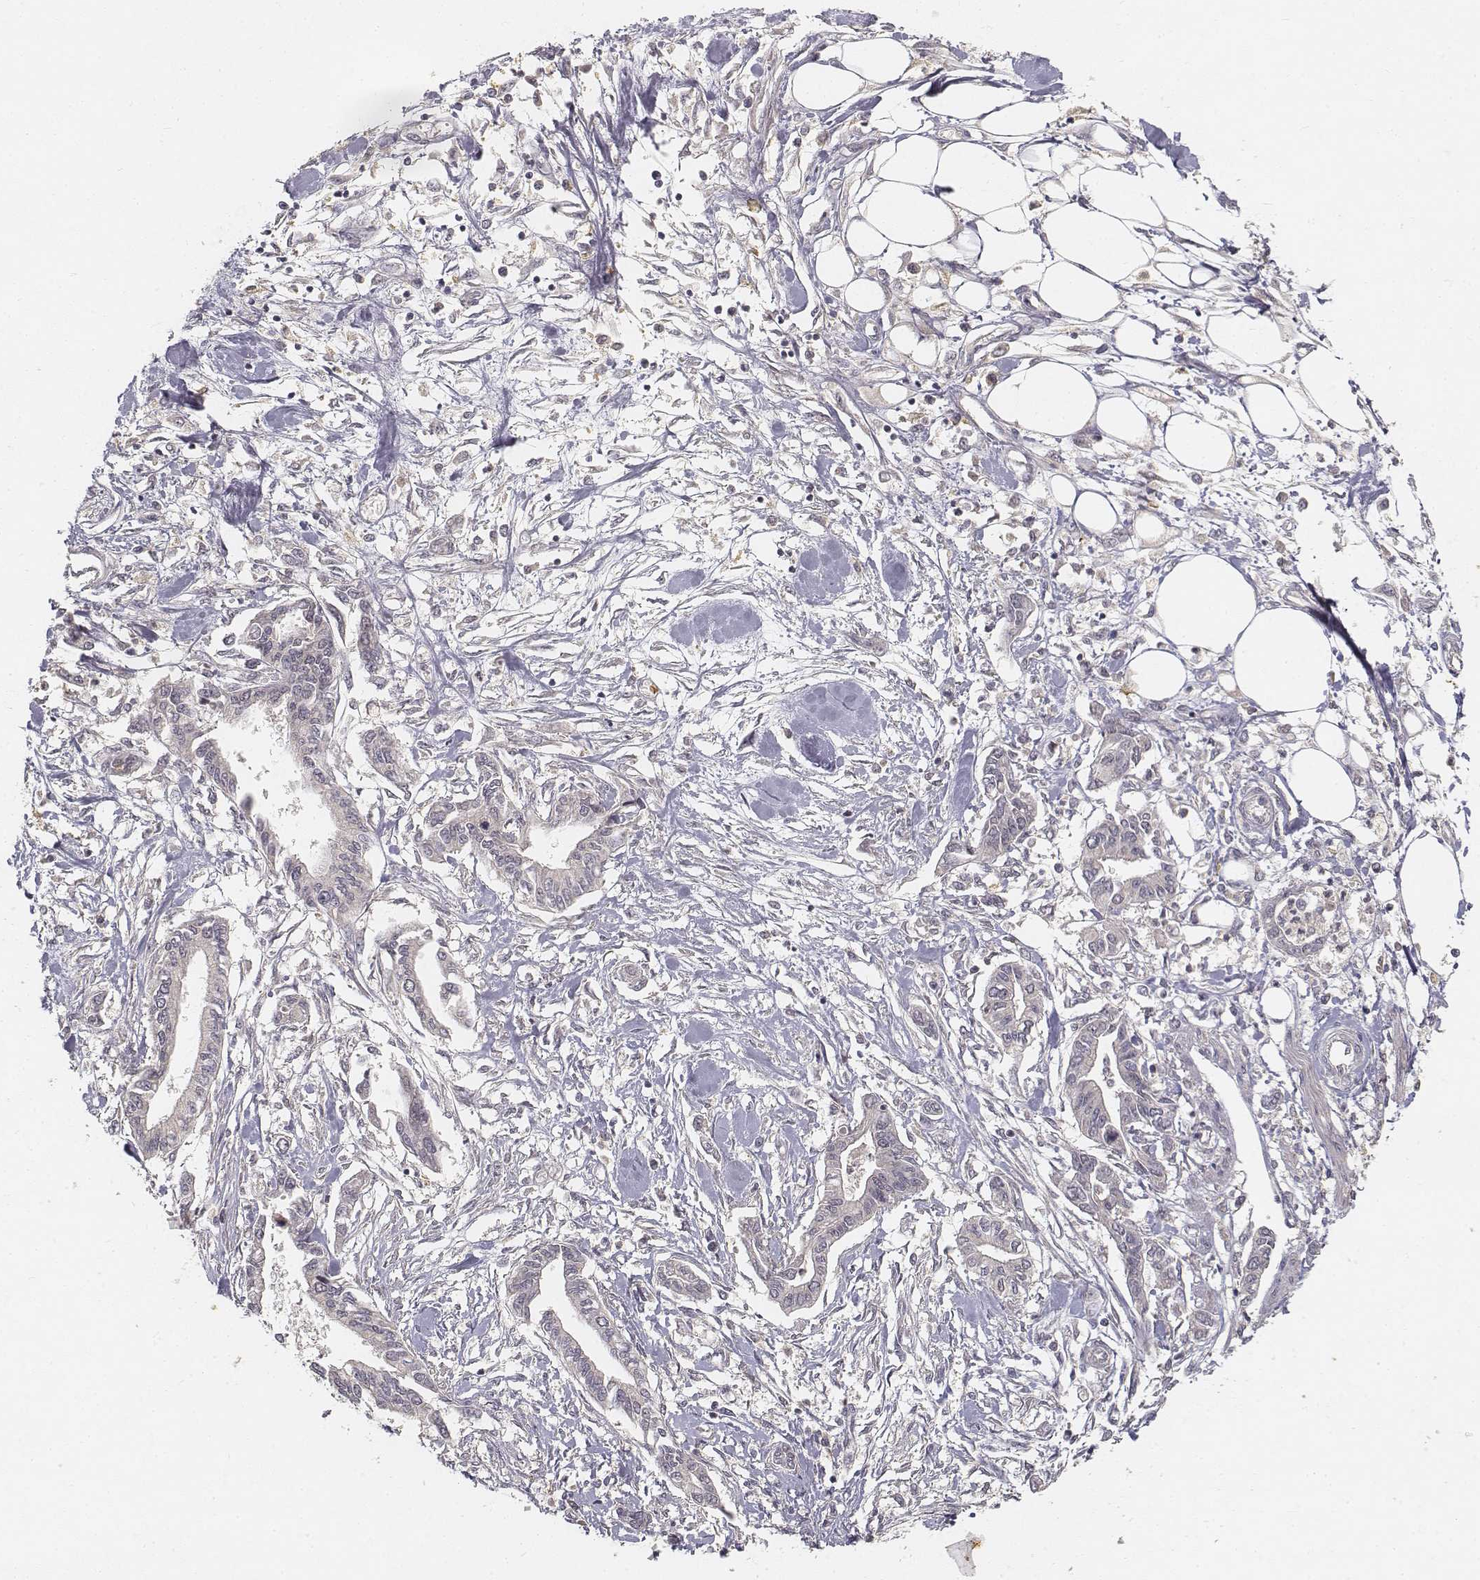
{"staining": {"intensity": "negative", "quantity": "none", "location": "none"}, "tissue": "pancreatic cancer", "cell_type": "Tumor cells", "image_type": "cancer", "snomed": [{"axis": "morphology", "description": "Adenocarcinoma, NOS"}, {"axis": "topography", "description": "Pancreas"}], "caption": "Immunohistochemistry of adenocarcinoma (pancreatic) shows no staining in tumor cells.", "gene": "FANCD2", "patient": {"sex": "male", "age": 60}}